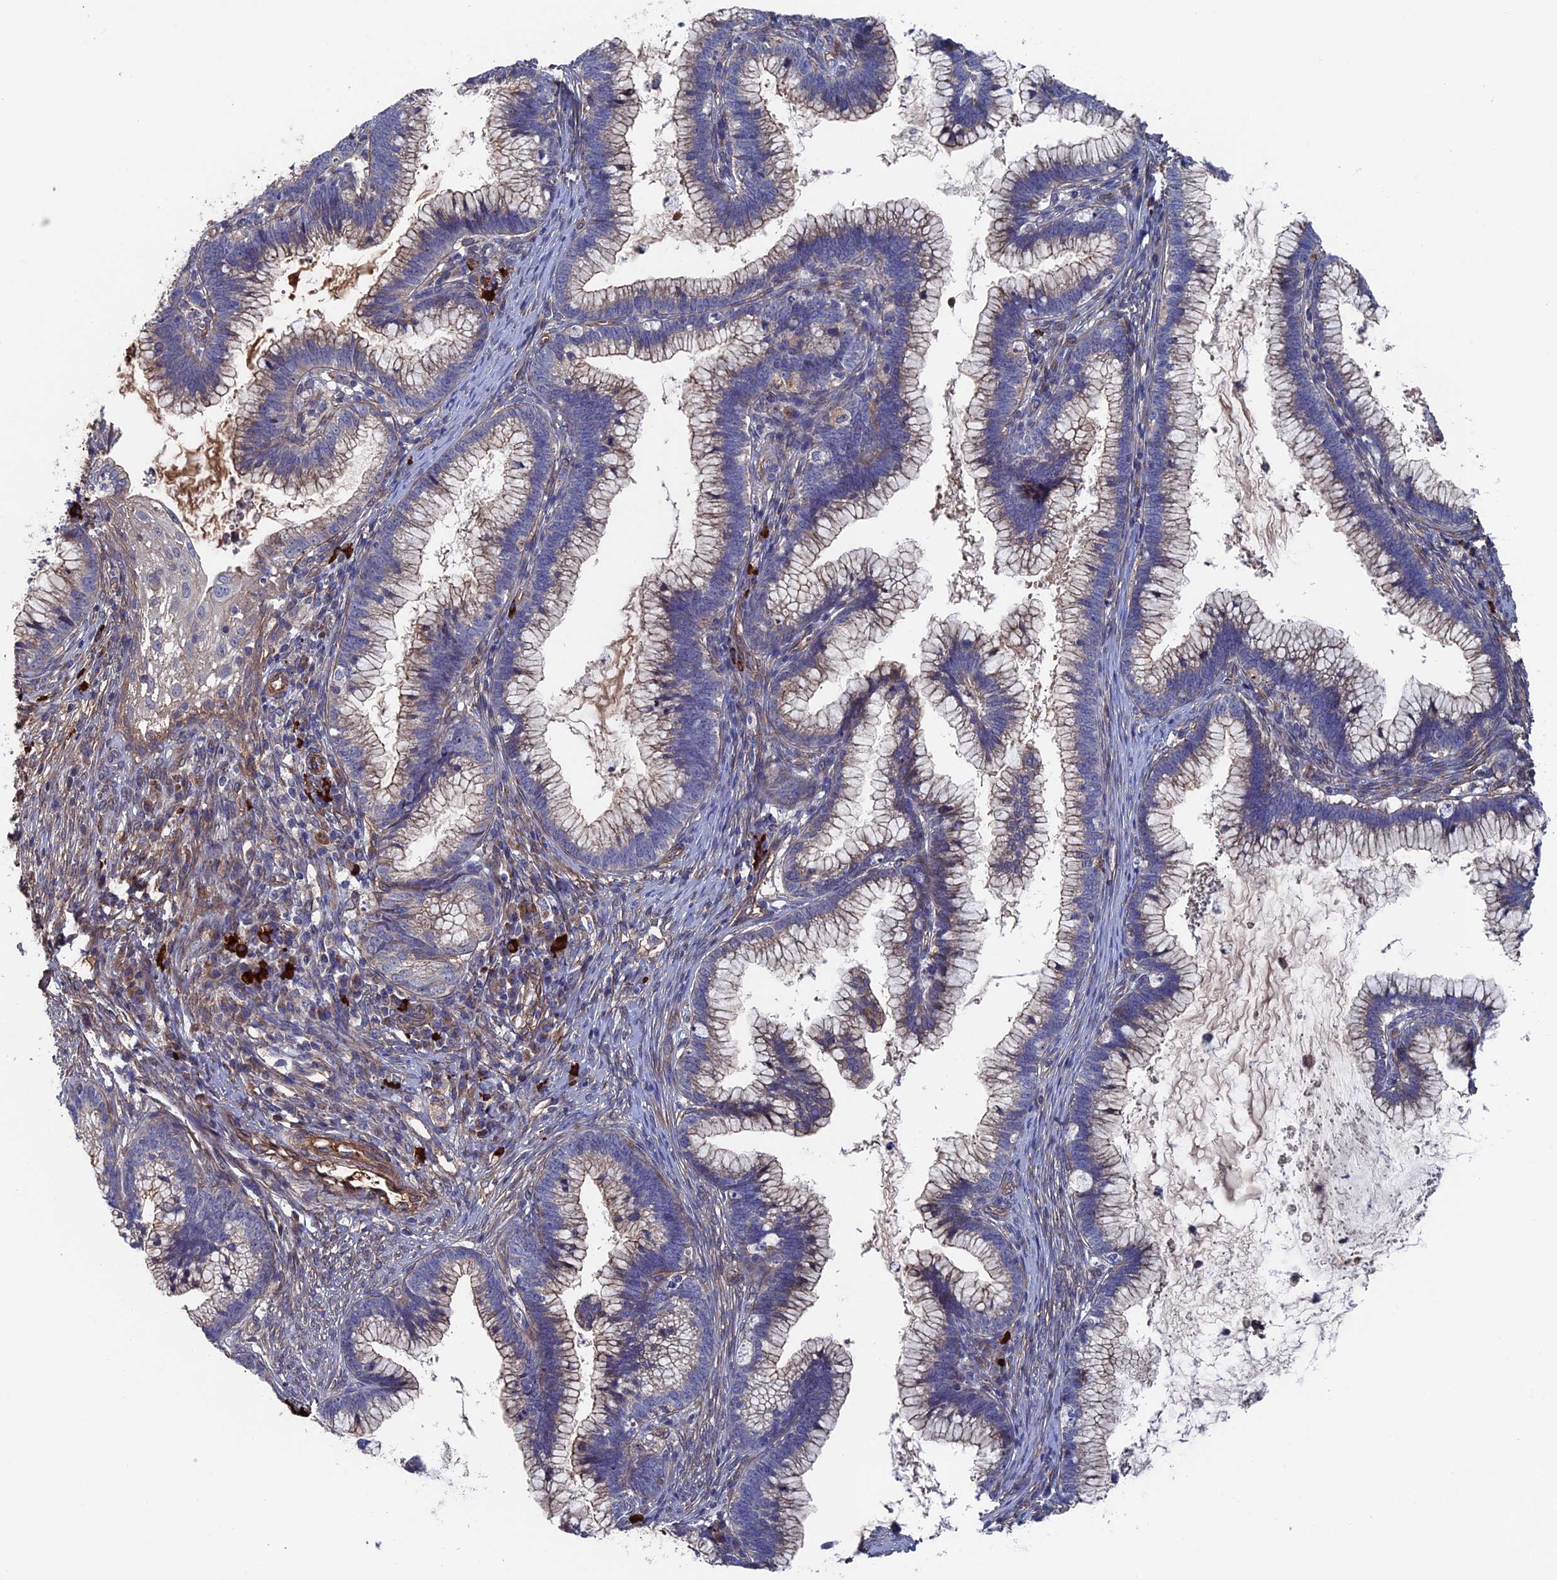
{"staining": {"intensity": "weak", "quantity": "<25%", "location": "cytoplasmic/membranous"}, "tissue": "cervical cancer", "cell_type": "Tumor cells", "image_type": "cancer", "snomed": [{"axis": "morphology", "description": "Adenocarcinoma, NOS"}, {"axis": "topography", "description": "Cervix"}], "caption": "Cervical cancer (adenocarcinoma) stained for a protein using IHC shows no expression tumor cells.", "gene": "RPUSD1", "patient": {"sex": "female", "age": 36}}